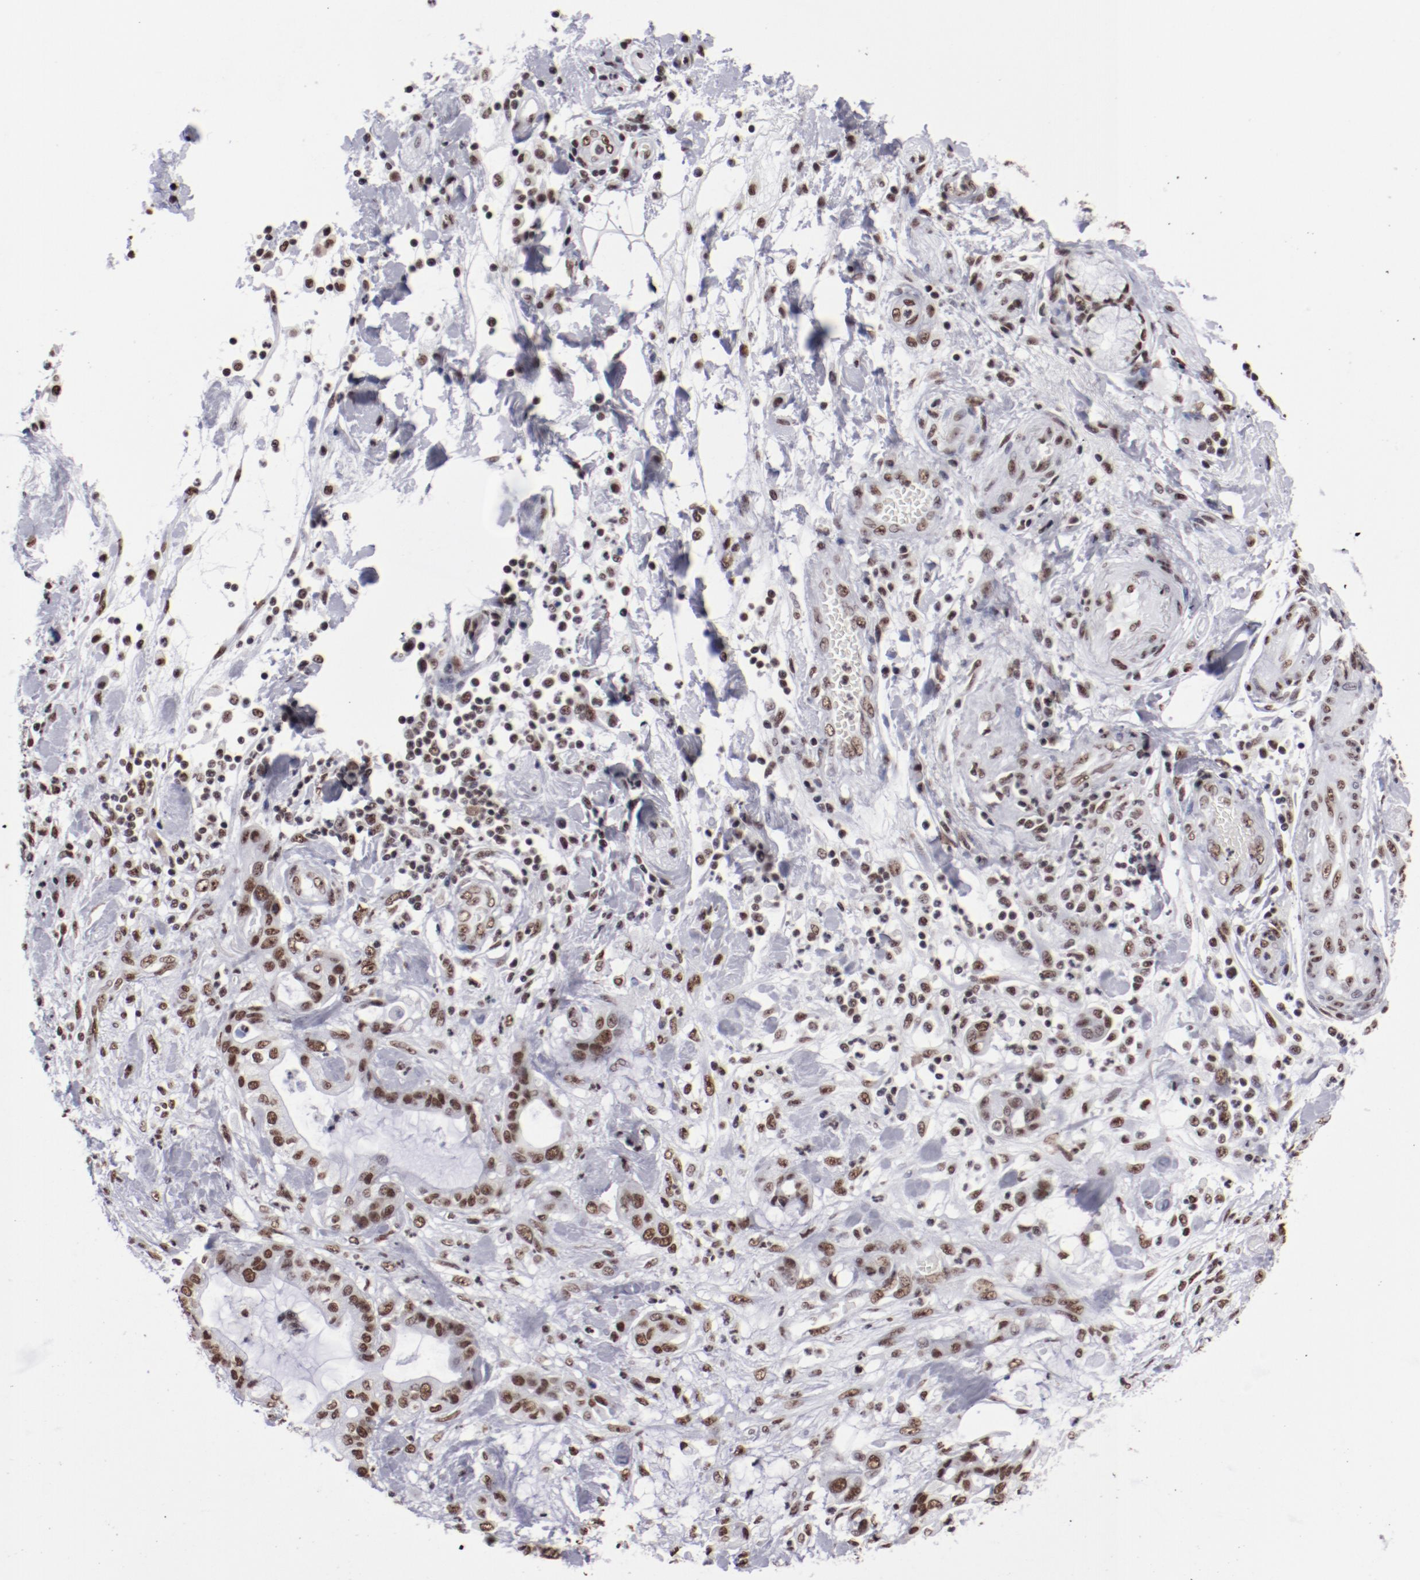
{"staining": {"intensity": "moderate", "quantity": ">75%", "location": "nuclear"}, "tissue": "pancreatic cancer", "cell_type": "Tumor cells", "image_type": "cancer", "snomed": [{"axis": "morphology", "description": "Adenocarcinoma, NOS"}, {"axis": "morphology", "description": "Adenocarcinoma, metastatic, NOS"}, {"axis": "topography", "description": "Lymph node"}, {"axis": "topography", "description": "Pancreas"}, {"axis": "topography", "description": "Duodenum"}], "caption": "Tumor cells demonstrate medium levels of moderate nuclear positivity in approximately >75% of cells in human pancreatic cancer (adenocarcinoma). The protein is stained brown, and the nuclei are stained in blue (DAB (3,3'-diaminobenzidine) IHC with brightfield microscopy, high magnification).", "gene": "HNRNPA2B1", "patient": {"sex": "female", "age": 64}}